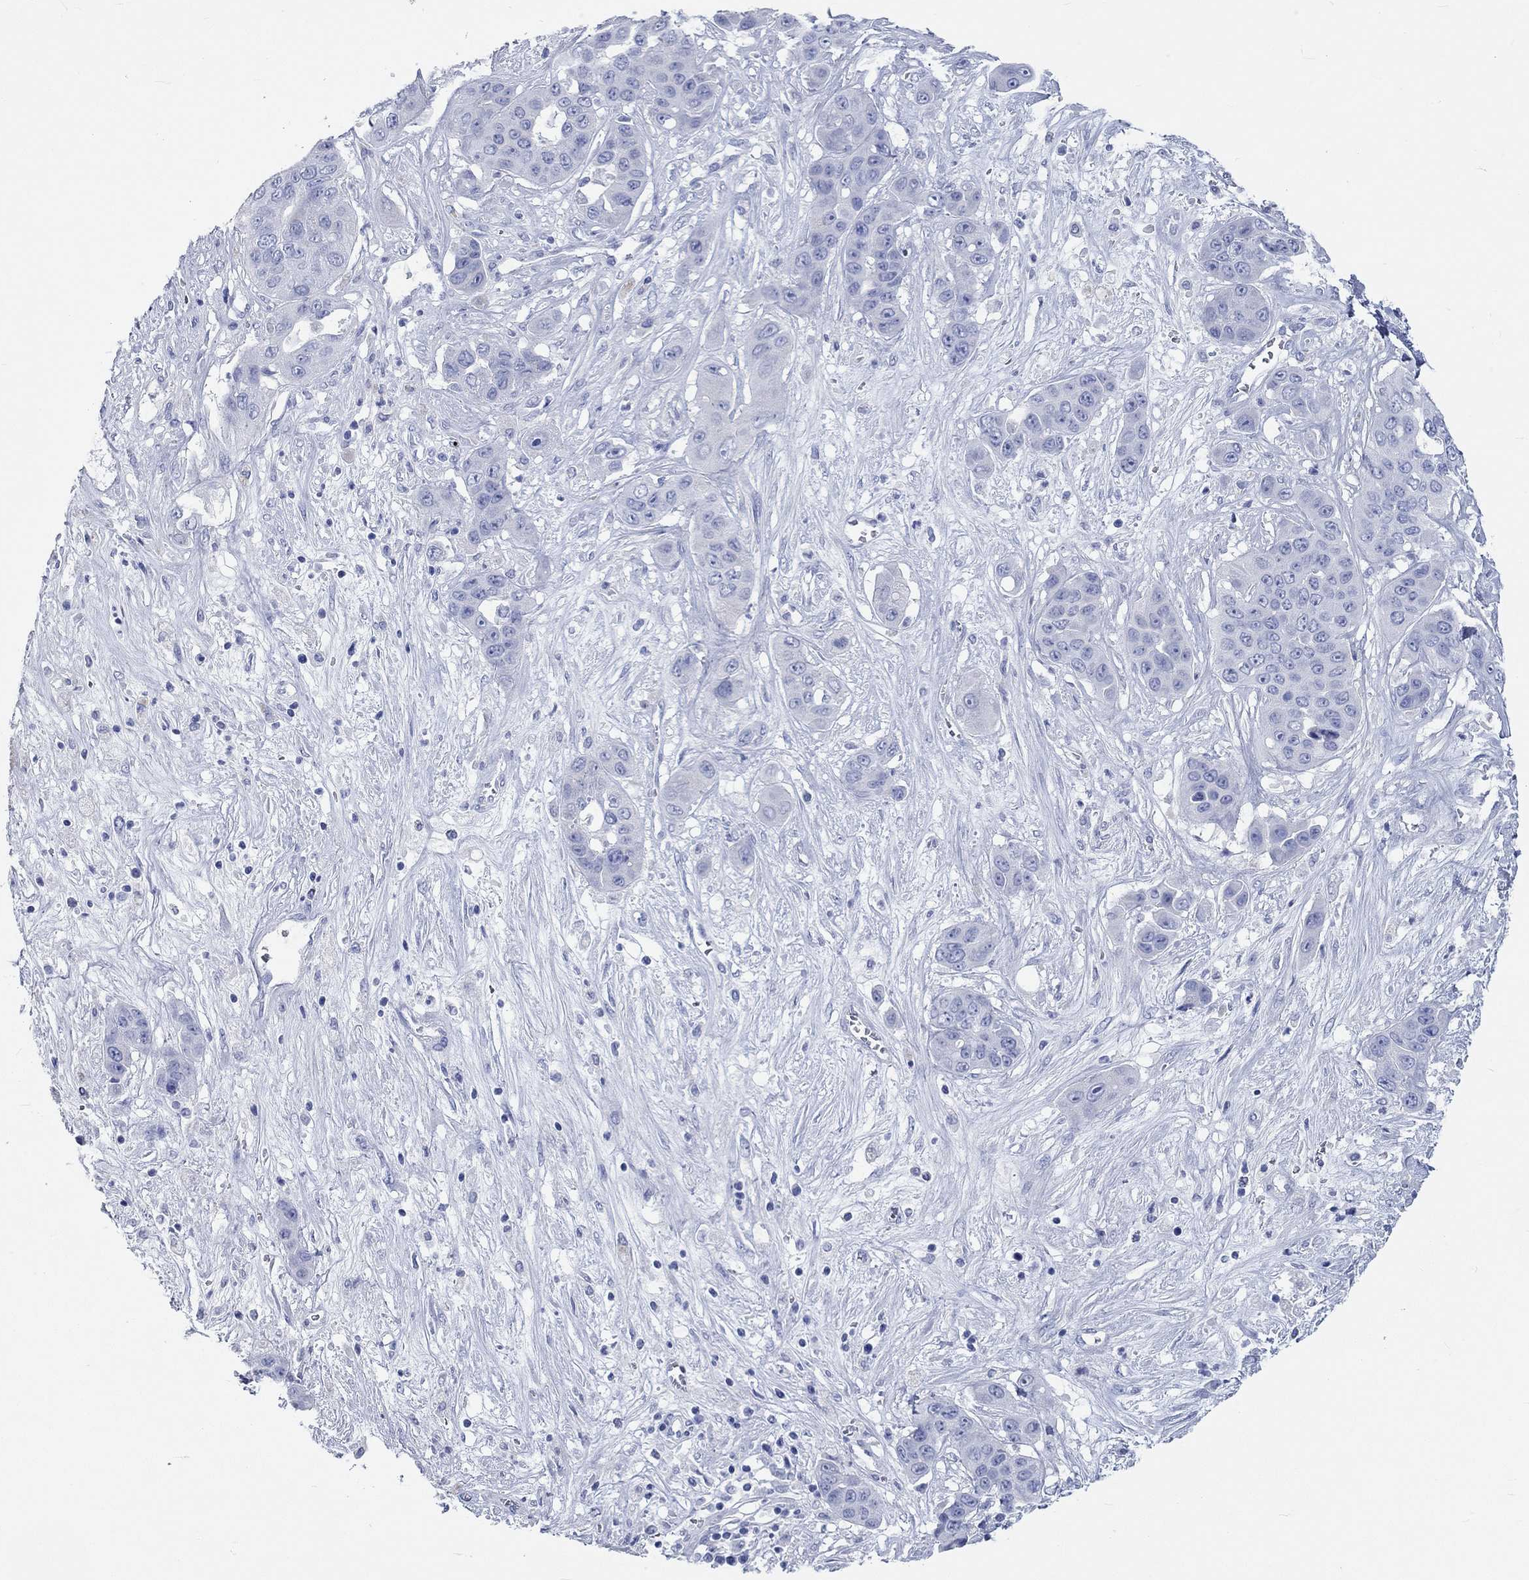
{"staining": {"intensity": "negative", "quantity": "none", "location": "none"}, "tissue": "liver cancer", "cell_type": "Tumor cells", "image_type": "cancer", "snomed": [{"axis": "morphology", "description": "Cholangiocarcinoma"}, {"axis": "topography", "description": "Liver"}], "caption": "Immunohistochemistry (IHC) image of liver cancer stained for a protein (brown), which shows no positivity in tumor cells.", "gene": "SPATA9", "patient": {"sex": "female", "age": 52}}